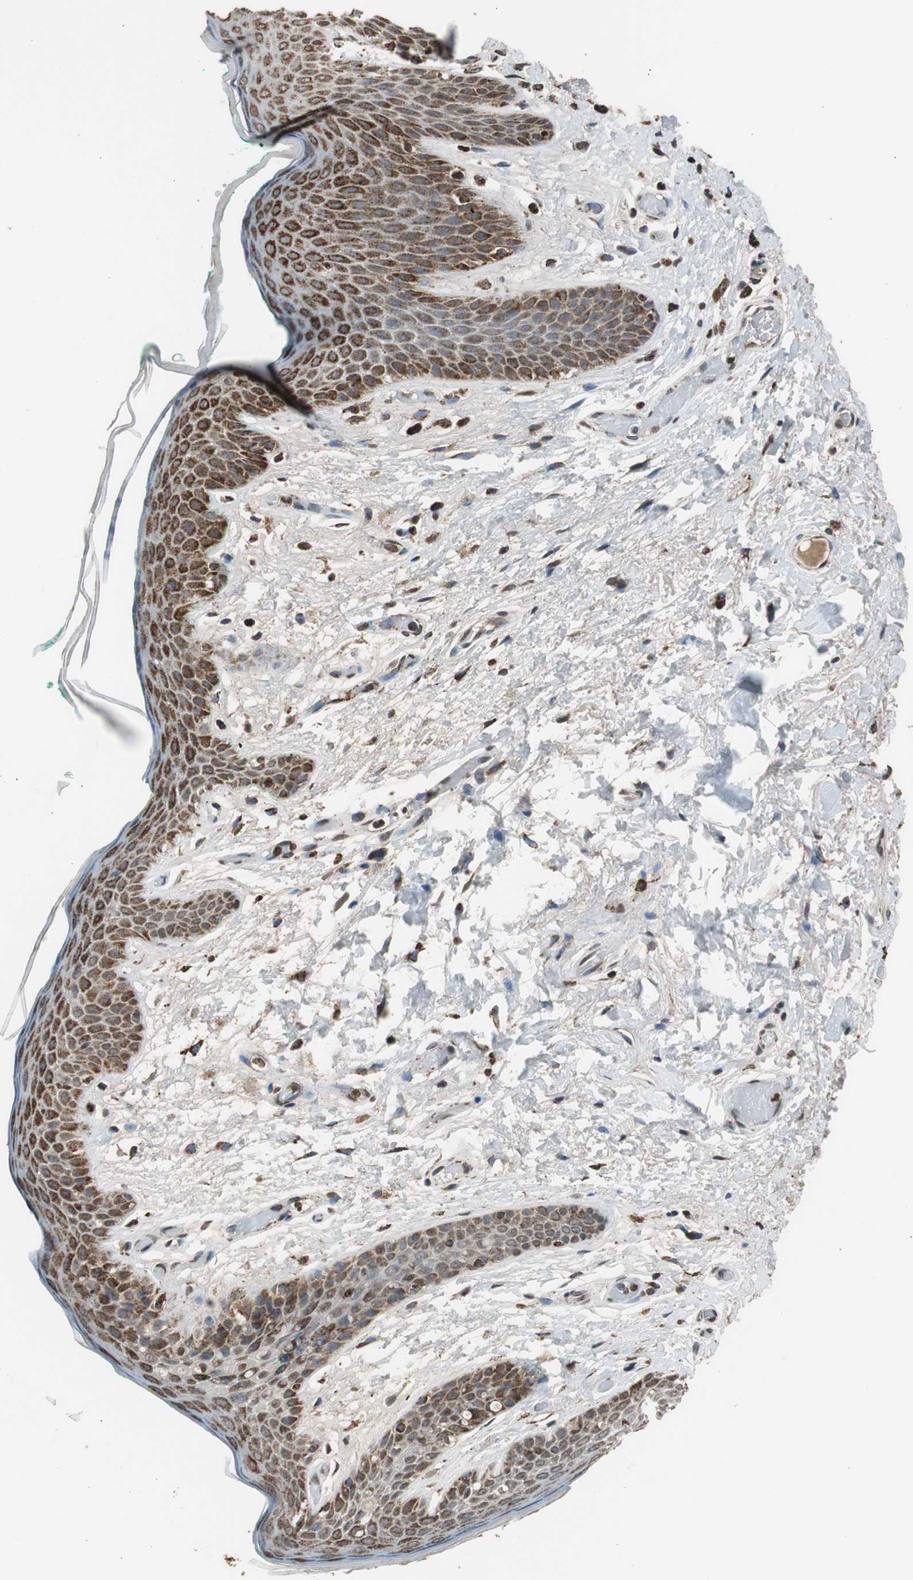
{"staining": {"intensity": "strong", "quantity": "25%-75%", "location": "cytoplasmic/membranous"}, "tissue": "skin", "cell_type": "Epidermal cells", "image_type": "normal", "snomed": [{"axis": "morphology", "description": "Normal tissue, NOS"}, {"axis": "topography", "description": "Anal"}], "caption": "A high-resolution histopathology image shows immunohistochemistry (IHC) staining of benign skin, which demonstrates strong cytoplasmic/membranous positivity in approximately 25%-75% of epidermal cells. (Stains: DAB (3,3'-diaminobenzidine) in brown, nuclei in blue, Microscopy: brightfield microscopy at high magnification).", "gene": "HSPA9", "patient": {"sex": "male", "age": 74}}